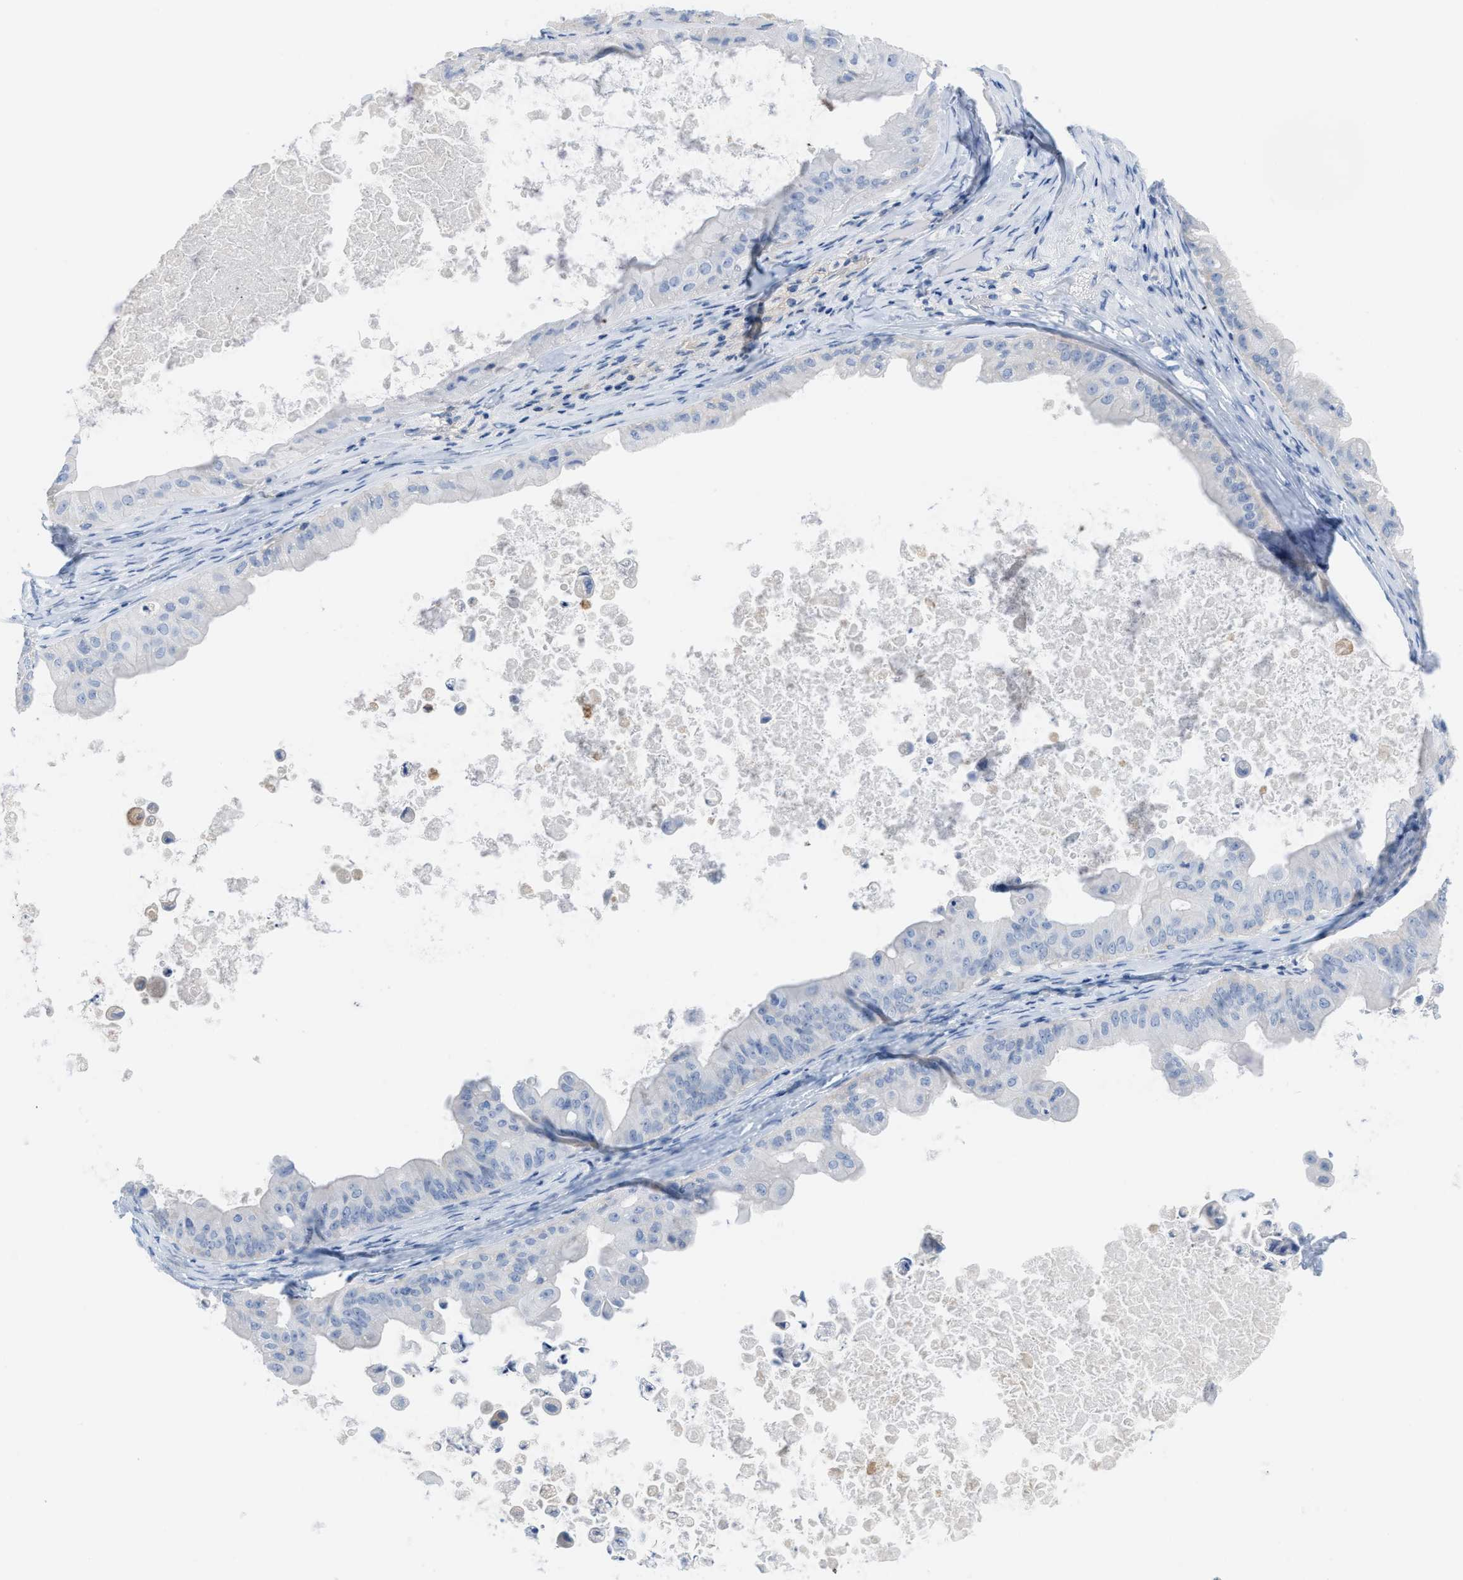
{"staining": {"intensity": "negative", "quantity": "none", "location": "none"}, "tissue": "ovarian cancer", "cell_type": "Tumor cells", "image_type": "cancer", "snomed": [{"axis": "morphology", "description": "Cystadenocarcinoma, mucinous, NOS"}, {"axis": "topography", "description": "Ovary"}], "caption": "Mucinous cystadenocarcinoma (ovarian) was stained to show a protein in brown. There is no significant positivity in tumor cells. Nuclei are stained in blue.", "gene": "SLC3A2", "patient": {"sex": "female", "age": 37}}